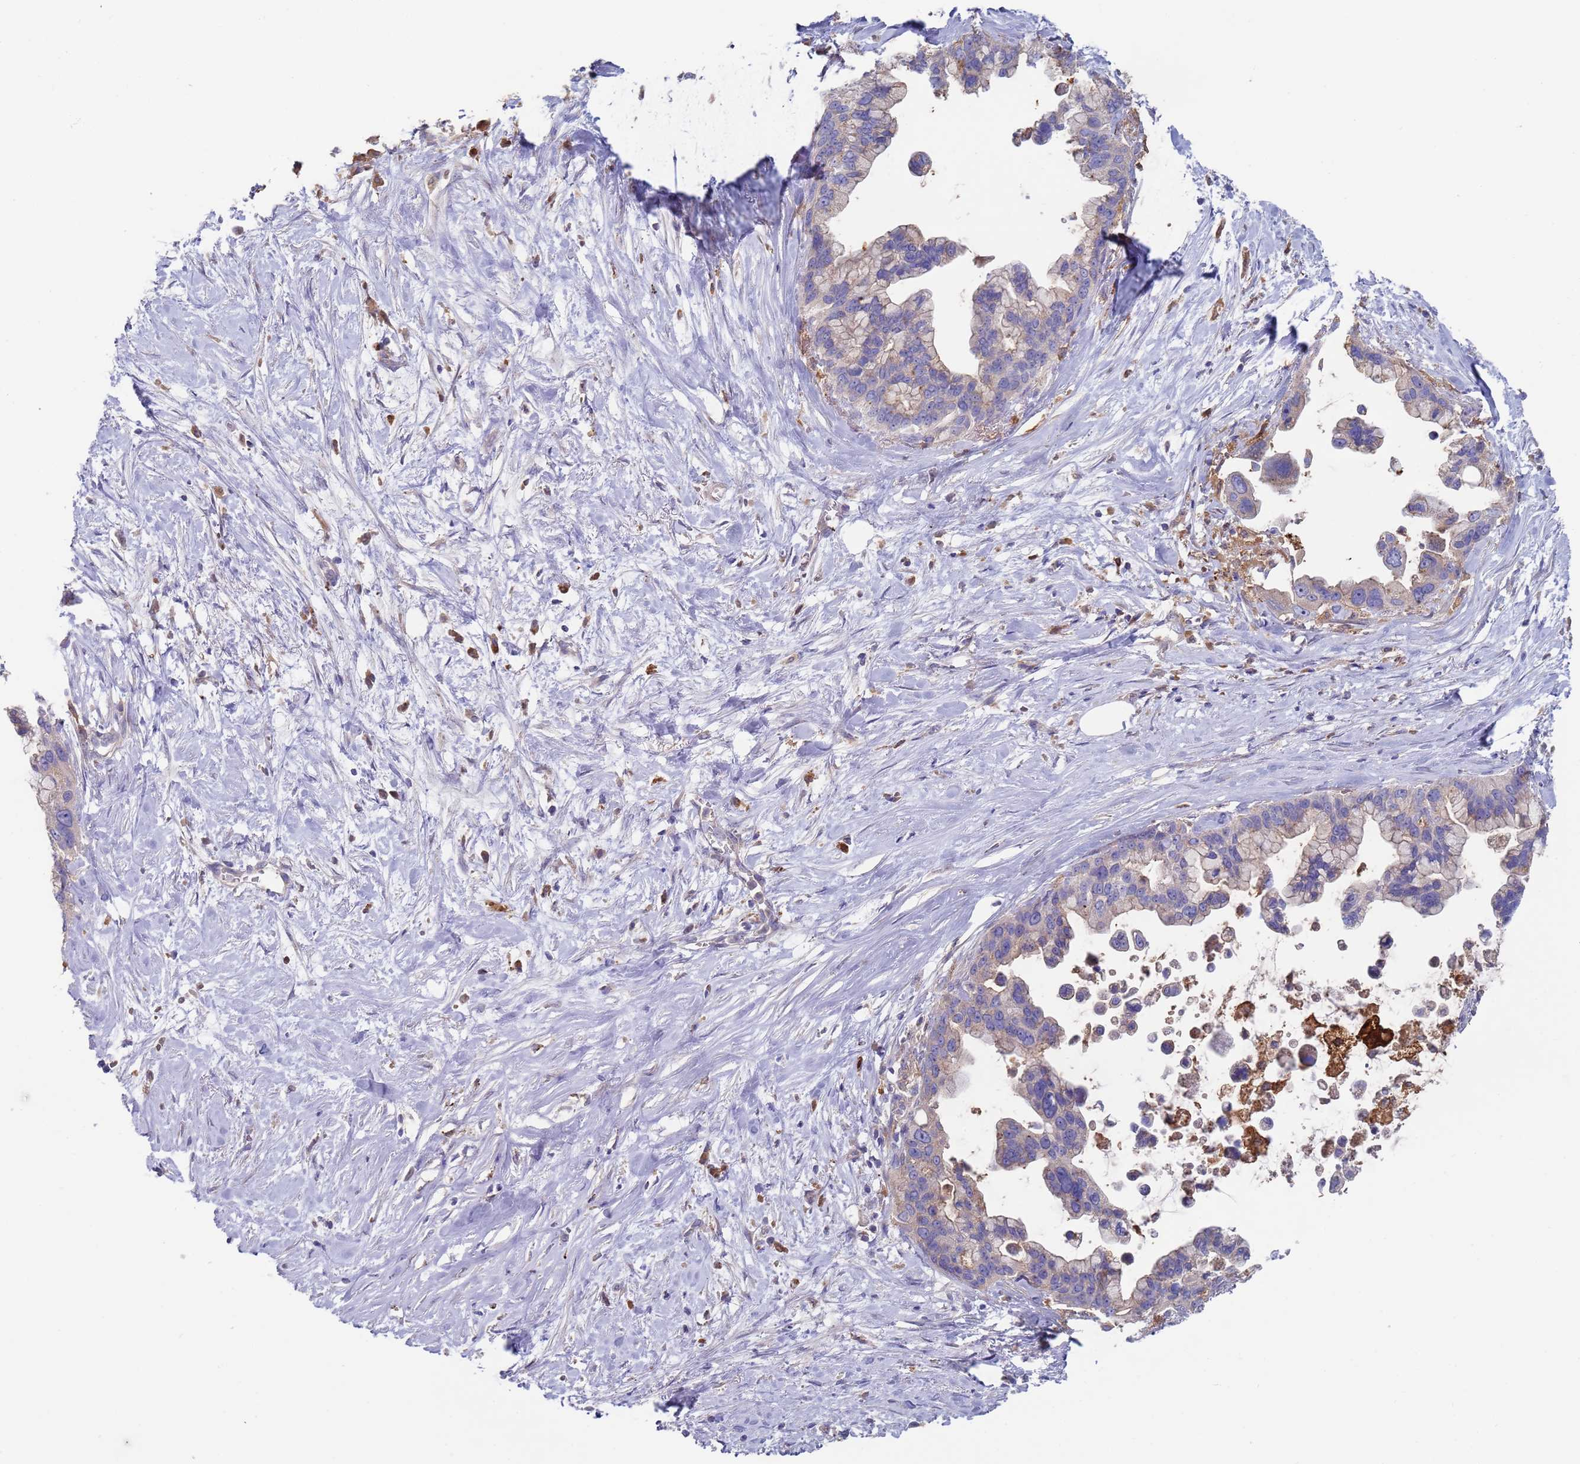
{"staining": {"intensity": "negative", "quantity": "none", "location": "none"}, "tissue": "pancreatic cancer", "cell_type": "Tumor cells", "image_type": "cancer", "snomed": [{"axis": "morphology", "description": "Adenocarcinoma, NOS"}, {"axis": "topography", "description": "Pancreas"}], "caption": "An IHC micrograph of pancreatic cancer is shown. There is no staining in tumor cells of pancreatic cancer.", "gene": "MALRD1", "patient": {"sex": "female", "age": 83}}